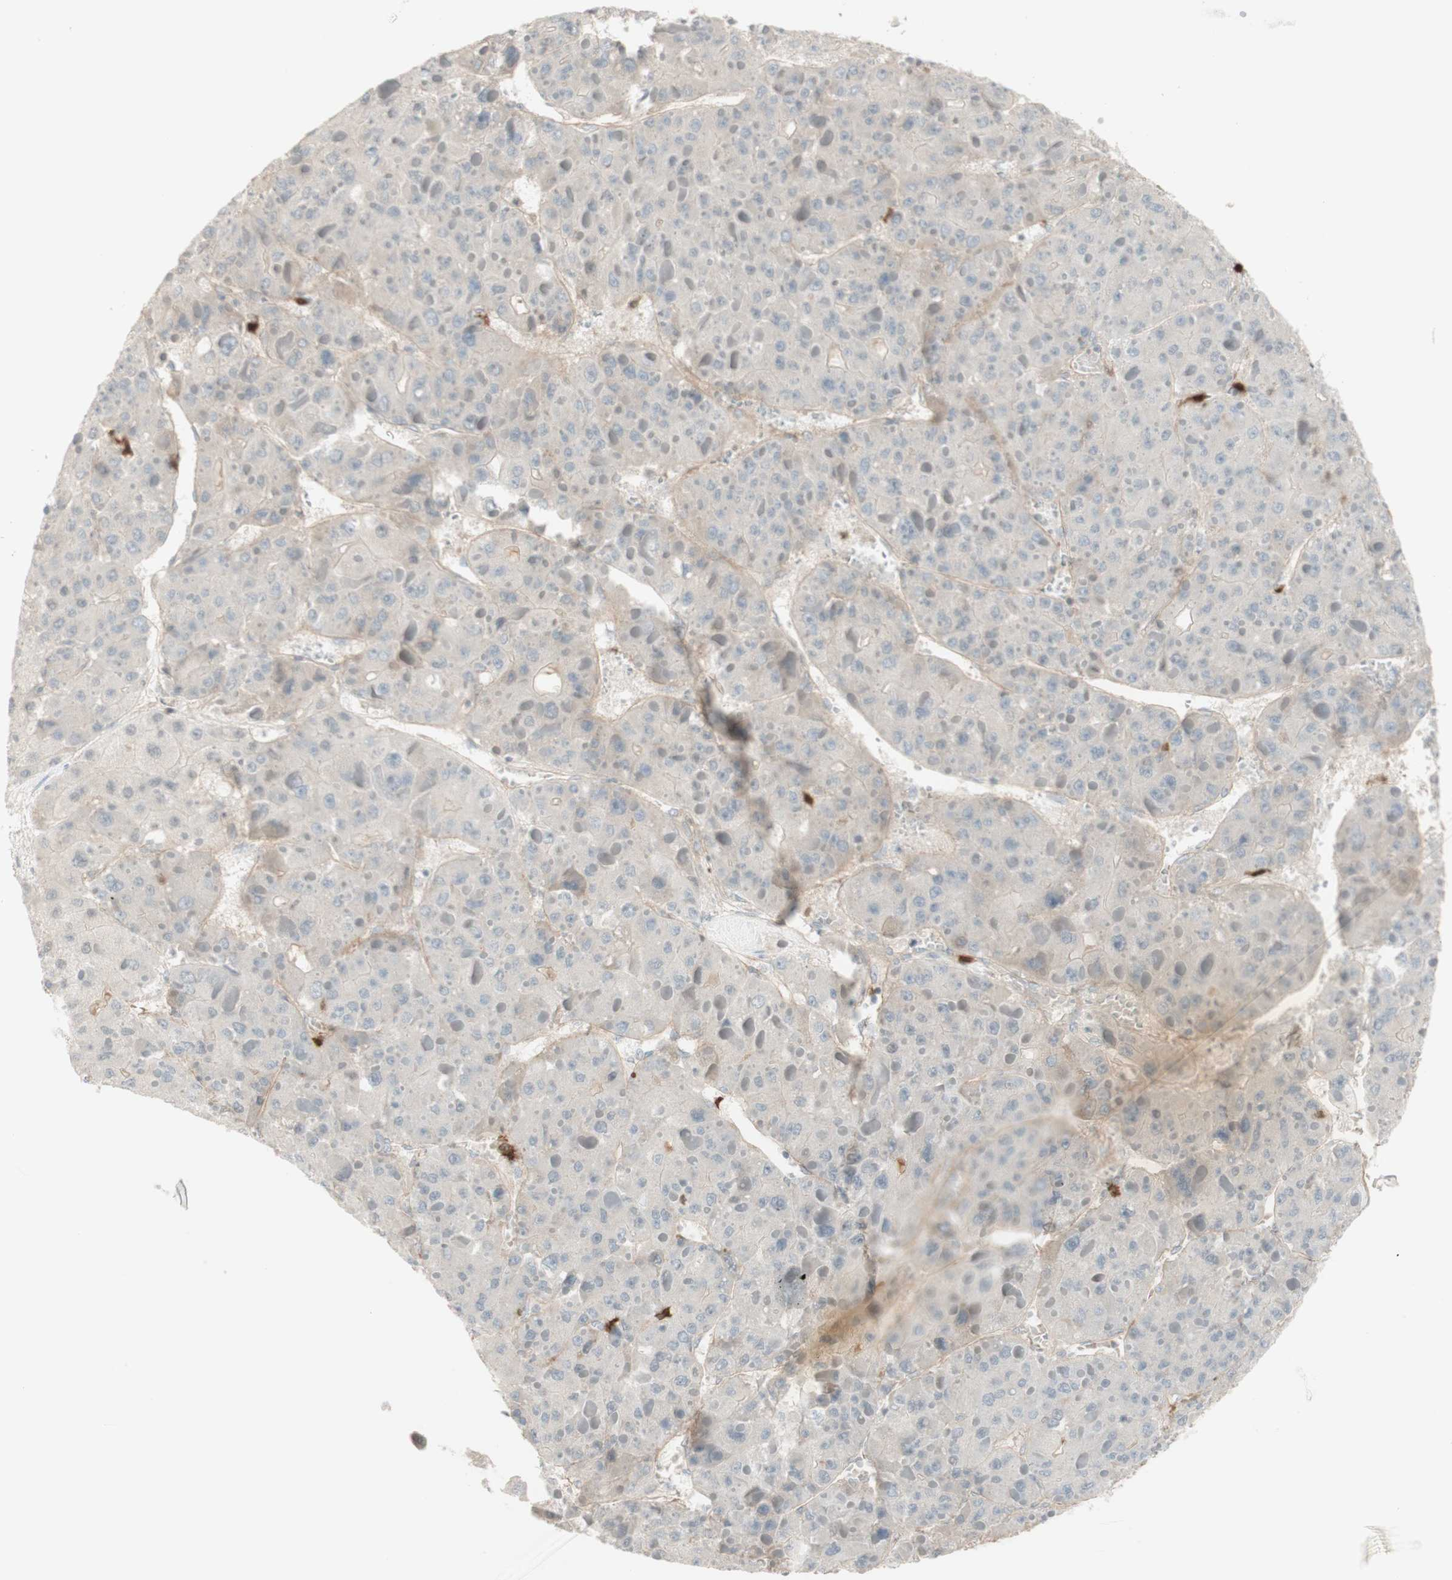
{"staining": {"intensity": "negative", "quantity": "none", "location": "none"}, "tissue": "liver cancer", "cell_type": "Tumor cells", "image_type": "cancer", "snomed": [{"axis": "morphology", "description": "Carcinoma, Hepatocellular, NOS"}, {"axis": "topography", "description": "Liver"}], "caption": "Tumor cells show no significant positivity in liver hepatocellular carcinoma.", "gene": "NID1", "patient": {"sex": "female", "age": 73}}